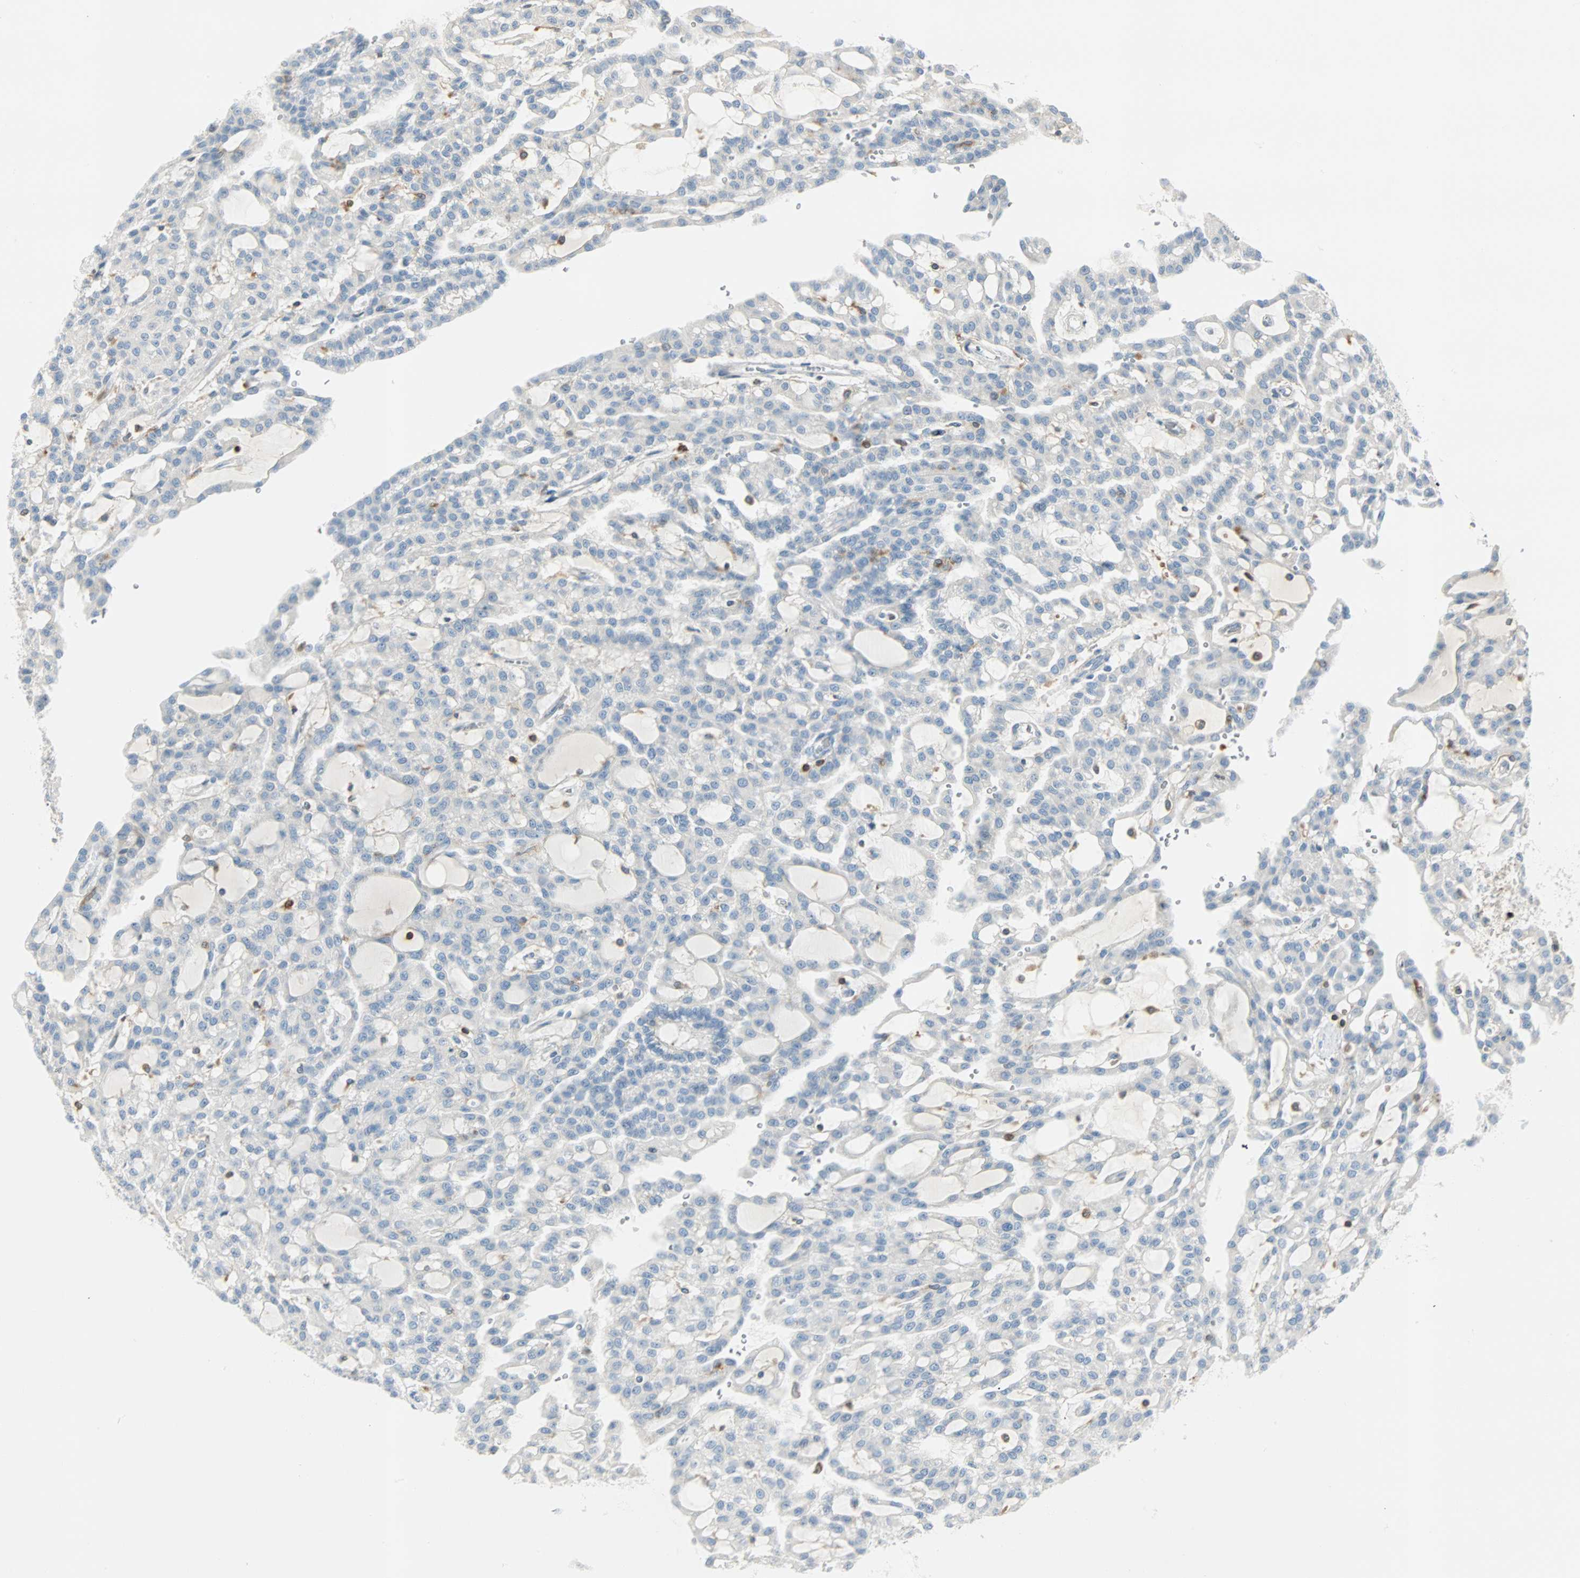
{"staining": {"intensity": "negative", "quantity": "none", "location": "none"}, "tissue": "renal cancer", "cell_type": "Tumor cells", "image_type": "cancer", "snomed": [{"axis": "morphology", "description": "Adenocarcinoma, NOS"}, {"axis": "topography", "description": "Kidney"}], "caption": "This is an immunohistochemistry (IHC) image of human renal adenocarcinoma. There is no expression in tumor cells.", "gene": "FMNL1", "patient": {"sex": "male", "age": 63}}